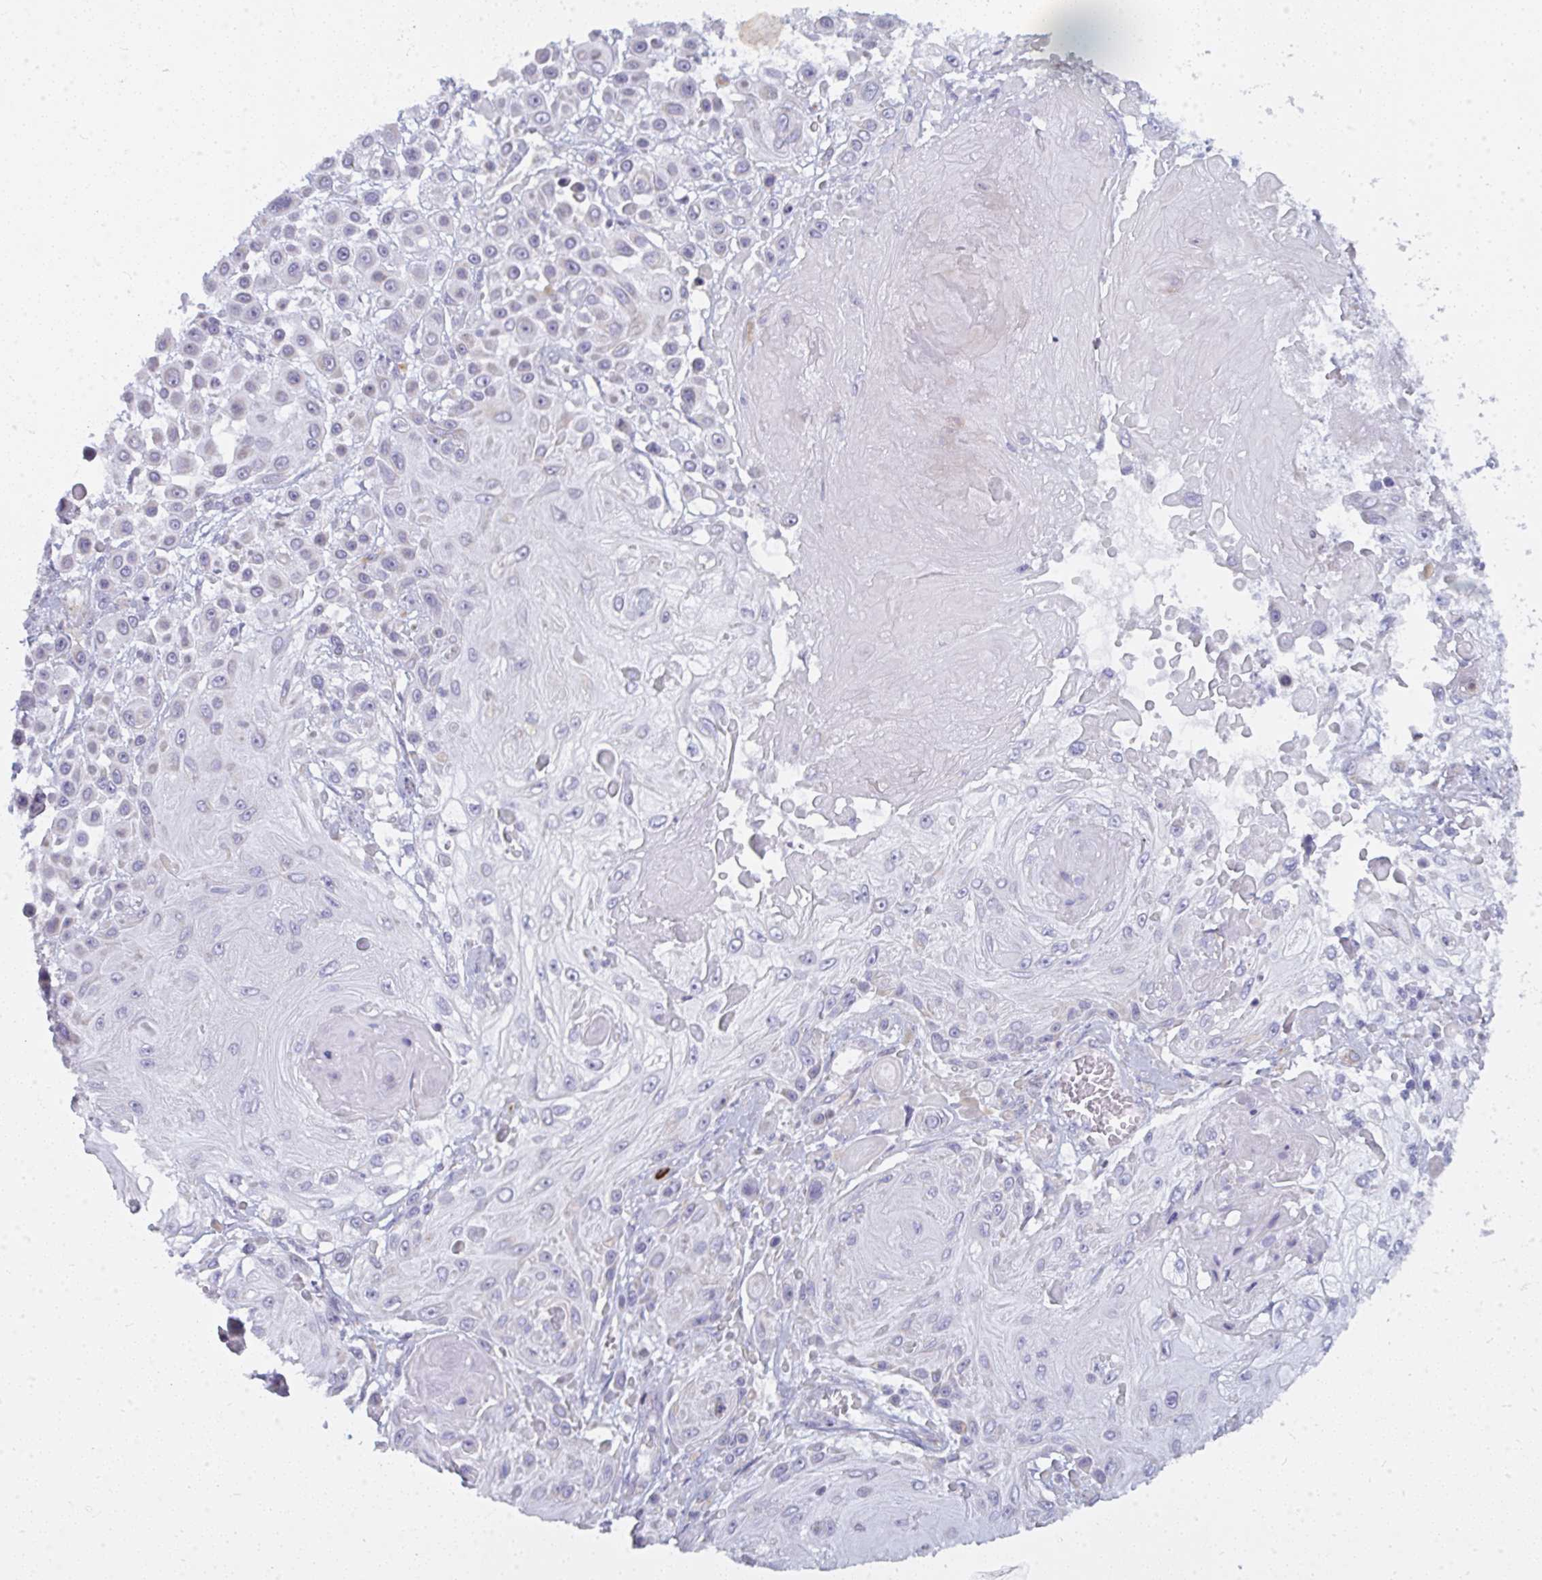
{"staining": {"intensity": "negative", "quantity": "none", "location": "none"}, "tissue": "skin cancer", "cell_type": "Tumor cells", "image_type": "cancer", "snomed": [{"axis": "morphology", "description": "Squamous cell carcinoma, NOS"}, {"axis": "topography", "description": "Skin"}], "caption": "DAB (3,3'-diaminobenzidine) immunohistochemical staining of squamous cell carcinoma (skin) displays no significant positivity in tumor cells.", "gene": "ATG9A", "patient": {"sex": "male", "age": 67}}